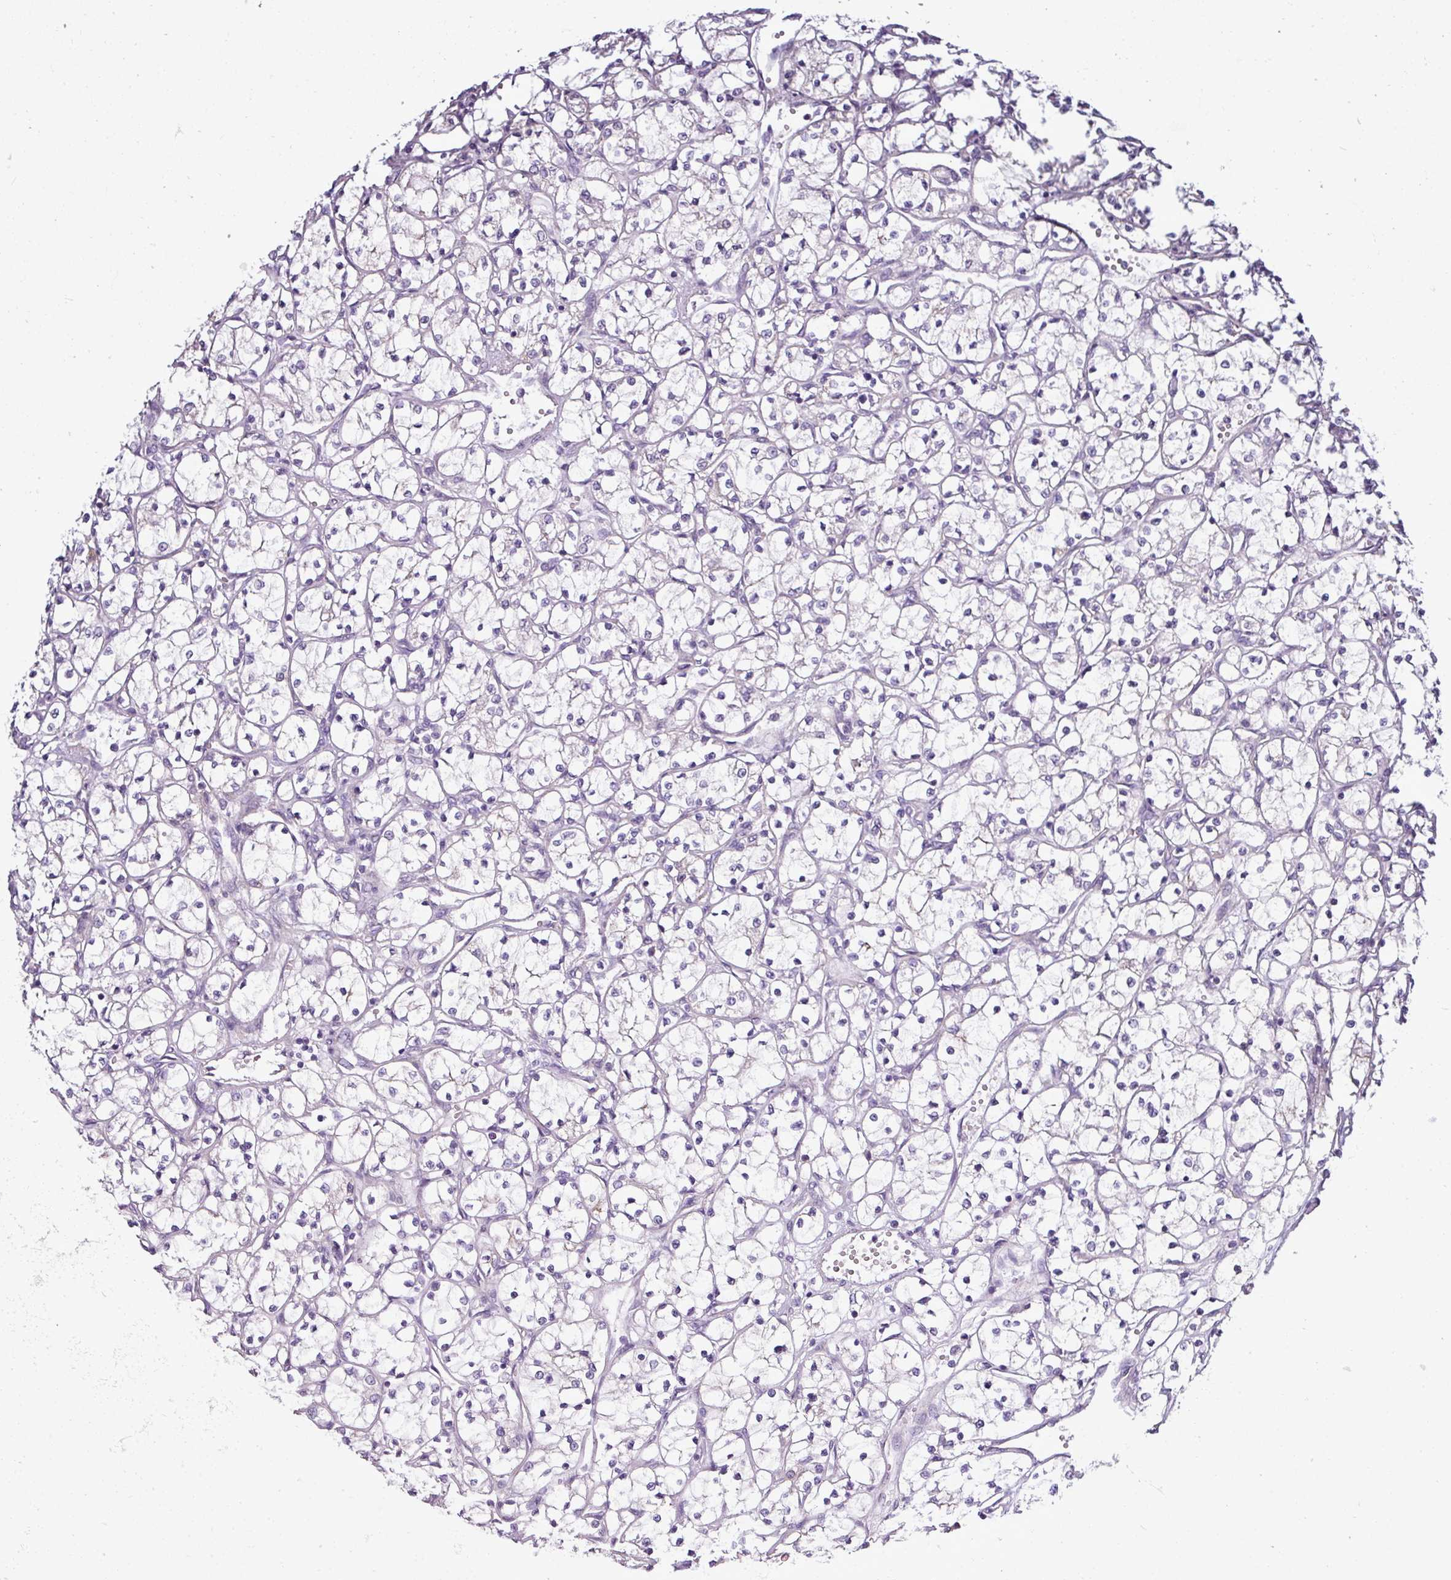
{"staining": {"intensity": "negative", "quantity": "none", "location": "none"}, "tissue": "renal cancer", "cell_type": "Tumor cells", "image_type": "cancer", "snomed": [{"axis": "morphology", "description": "Adenocarcinoma, NOS"}, {"axis": "topography", "description": "Kidney"}], "caption": "A micrograph of human renal cancer is negative for staining in tumor cells.", "gene": "AGAP5", "patient": {"sex": "female", "age": 69}}